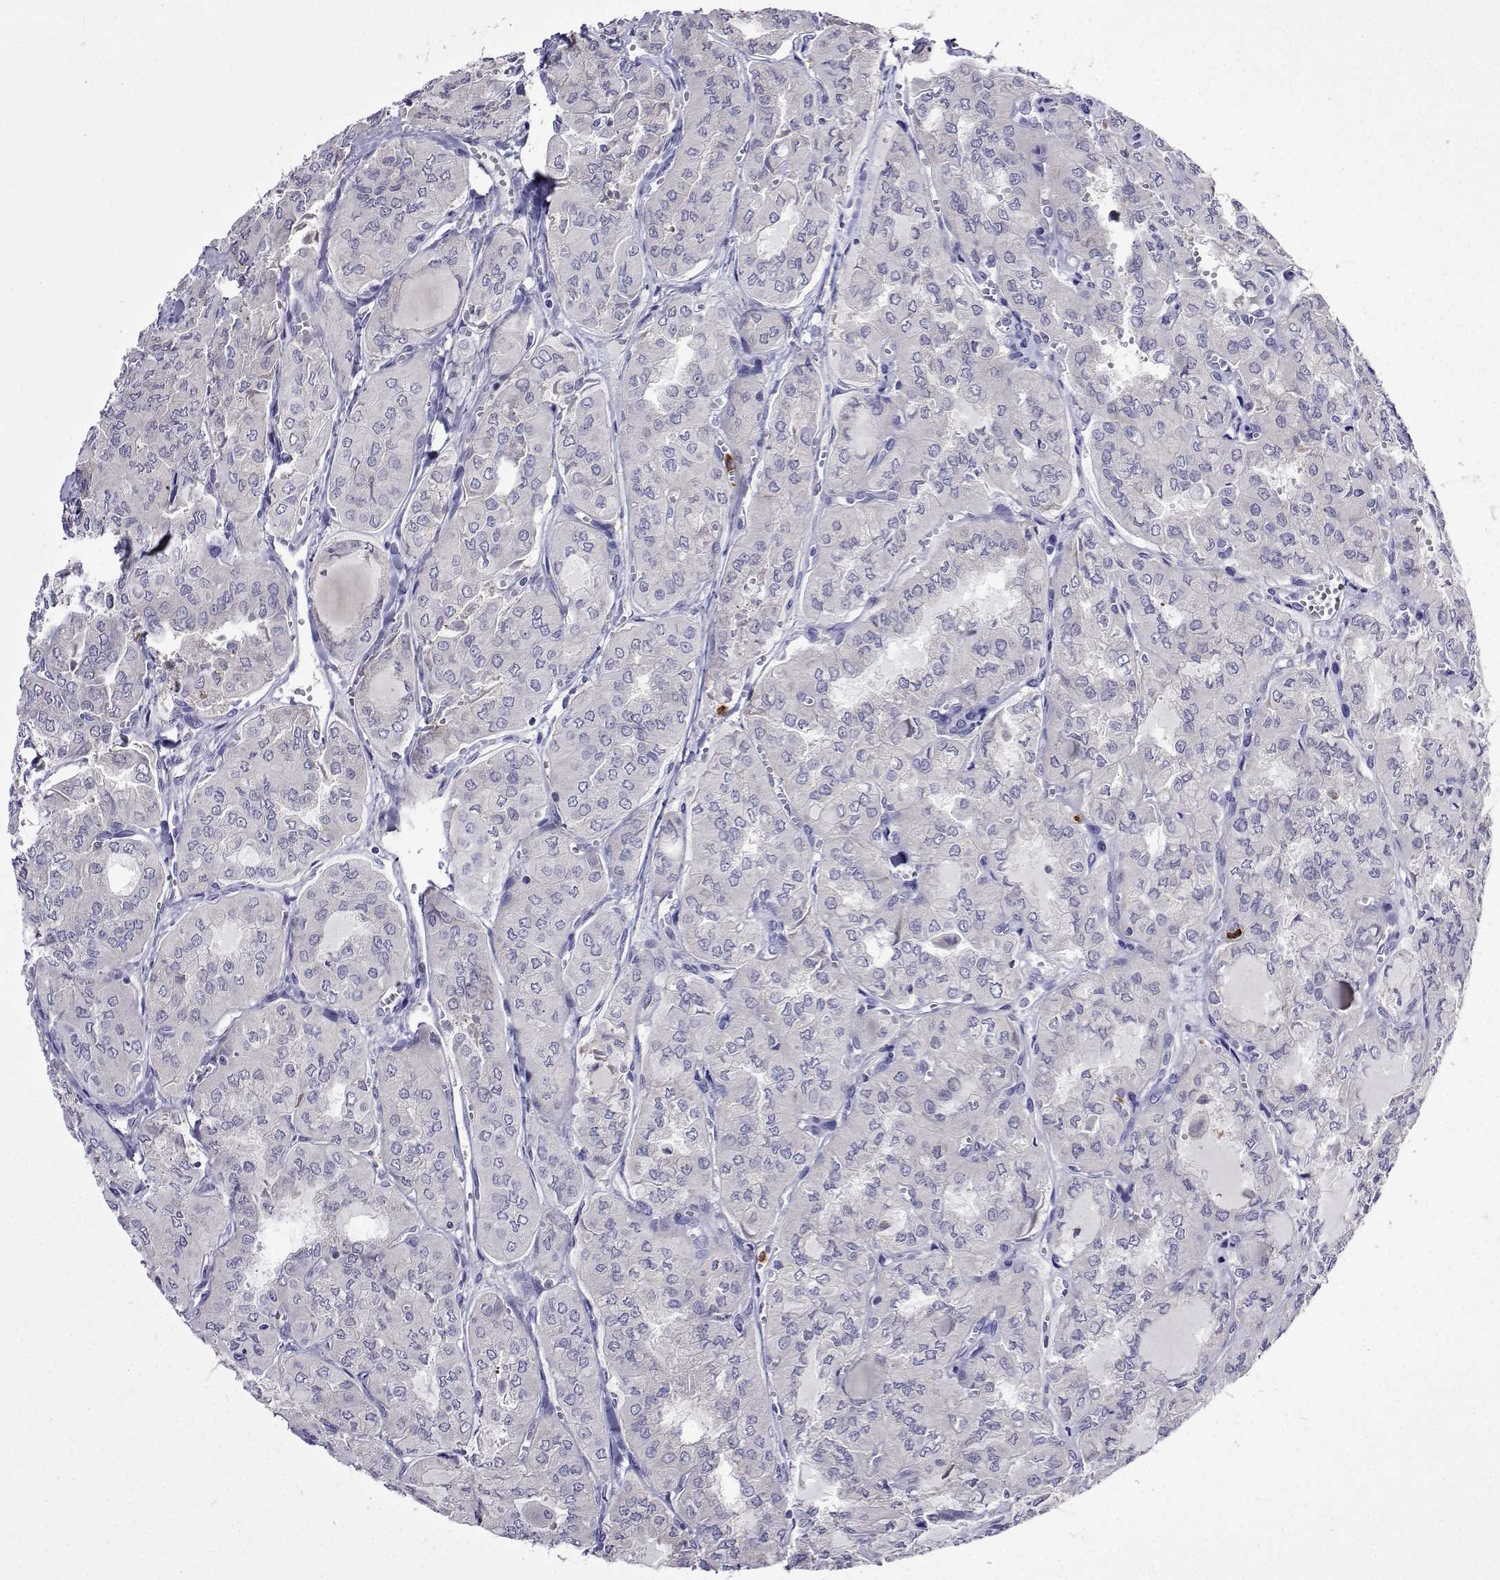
{"staining": {"intensity": "negative", "quantity": "none", "location": "none"}, "tissue": "thyroid cancer", "cell_type": "Tumor cells", "image_type": "cancer", "snomed": [{"axis": "morphology", "description": "Papillary adenocarcinoma, NOS"}, {"axis": "topography", "description": "Thyroid gland"}], "caption": "Tumor cells show no significant protein staining in thyroid cancer (papillary adenocarcinoma).", "gene": "SULT2A1", "patient": {"sex": "male", "age": 20}}